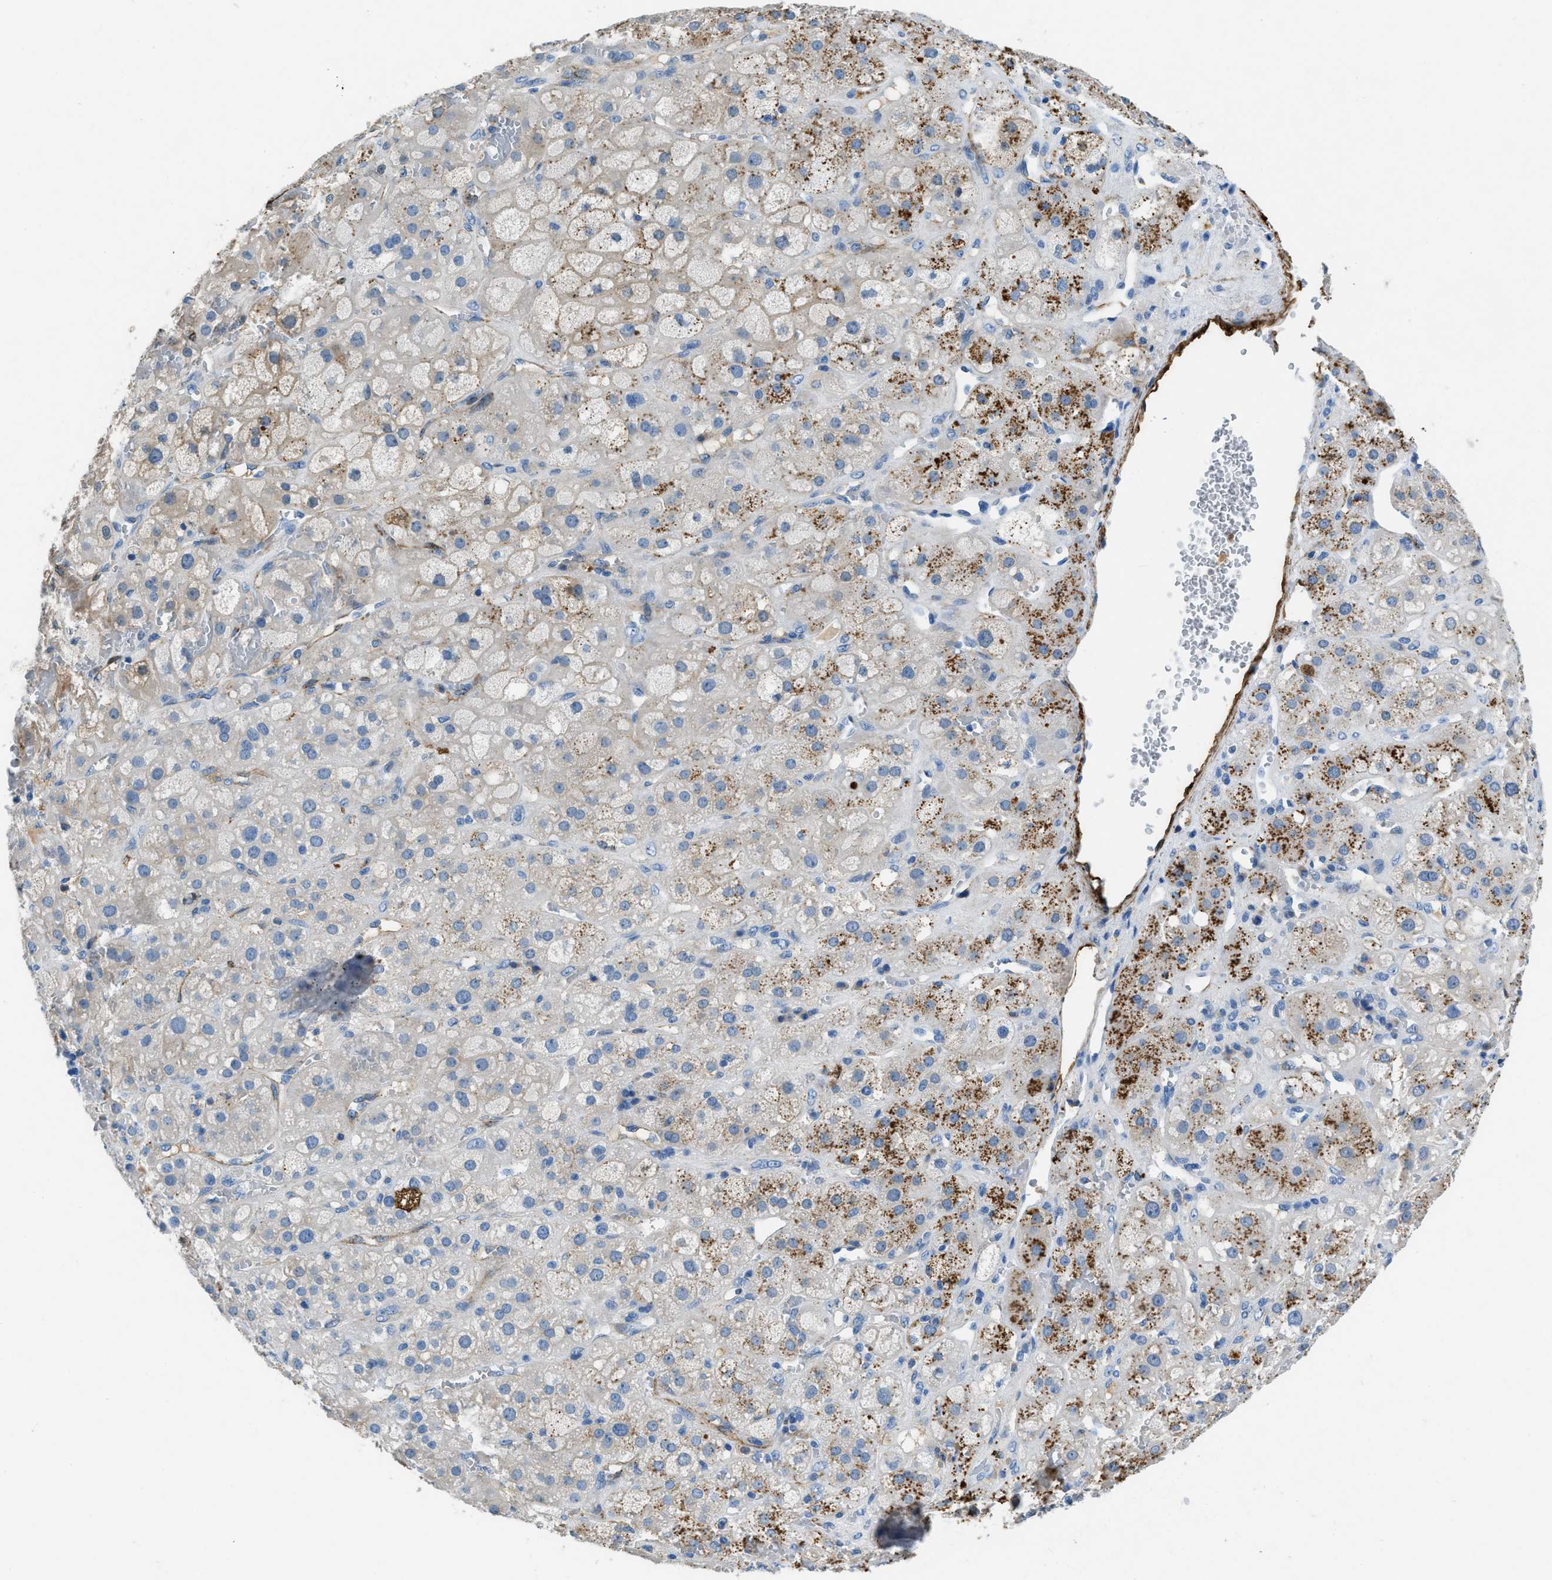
{"staining": {"intensity": "moderate", "quantity": "<25%", "location": "cytoplasmic/membranous"}, "tissue": "adrenal gland", "cell_type": "Glandular cells", "image_type": "normal", "snomed": [{"axis": "morphology", "description": "Normal tissue, NOS"}, {"axis": "topography", "description": "Adrenal gland"}], "caption": "Immunohistochemical staining of benign human adrenal gland shows low levels of moderate cytoplasmic/membranous expression in about <25% of glandular cells.", "gene": "SPEG", "patient": {"sex": "female", "age": 47}}